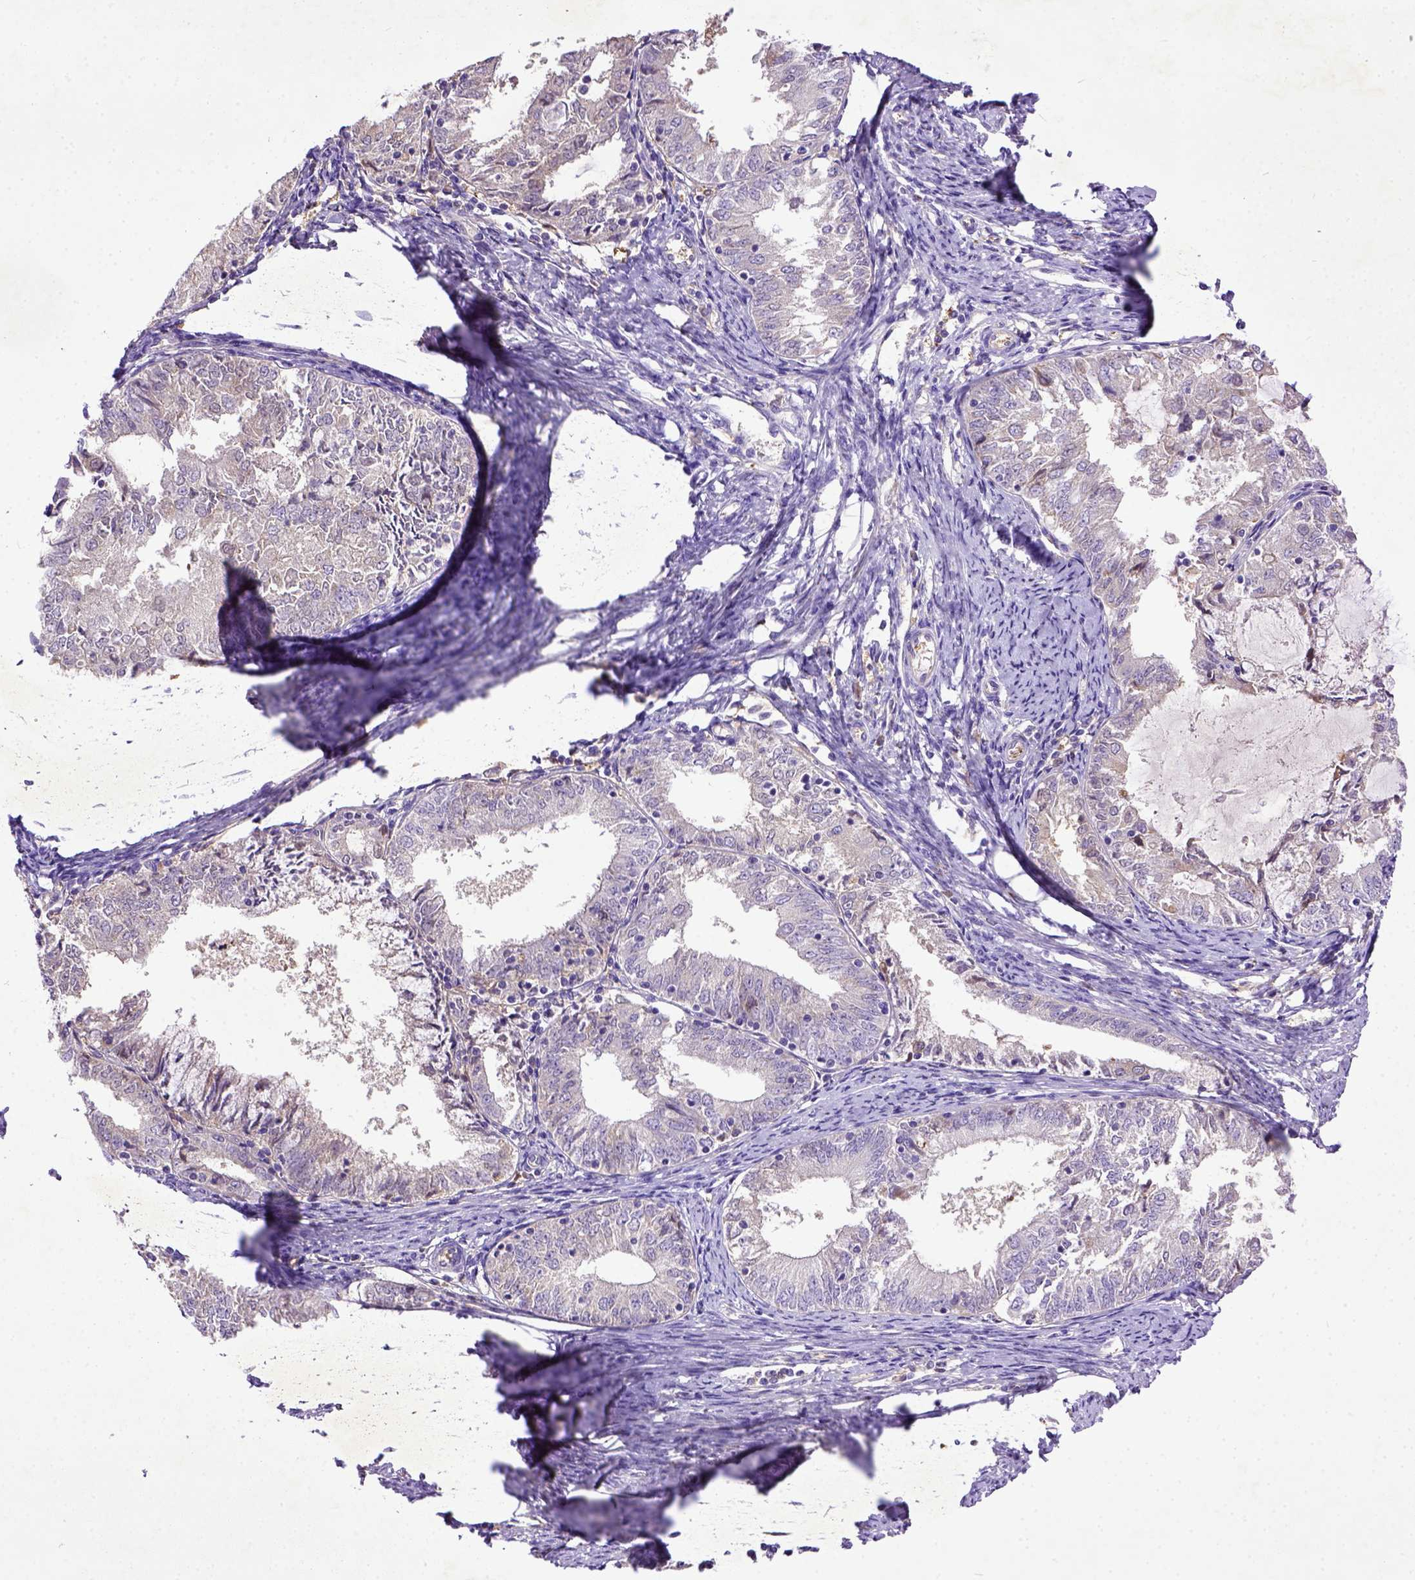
{"staining": {"intensity": "negative", "quantity": "none", "location": "none"}, "tissue": "endometrial cancer", "cell_type": "Tumor cells", "image_type": "cancer", "snomed": [{"axis": "morphology", "description": "Adenocarcinoma, NOS"}, {"axis": "topography", "description": "Endometrium"}], "caption": "A micrograph of human endometrial adenocarcinoma is negative for staining in tumor cells.", "gene": "DEPDC1B", "patient": {"sex": "female", "age": 57}}